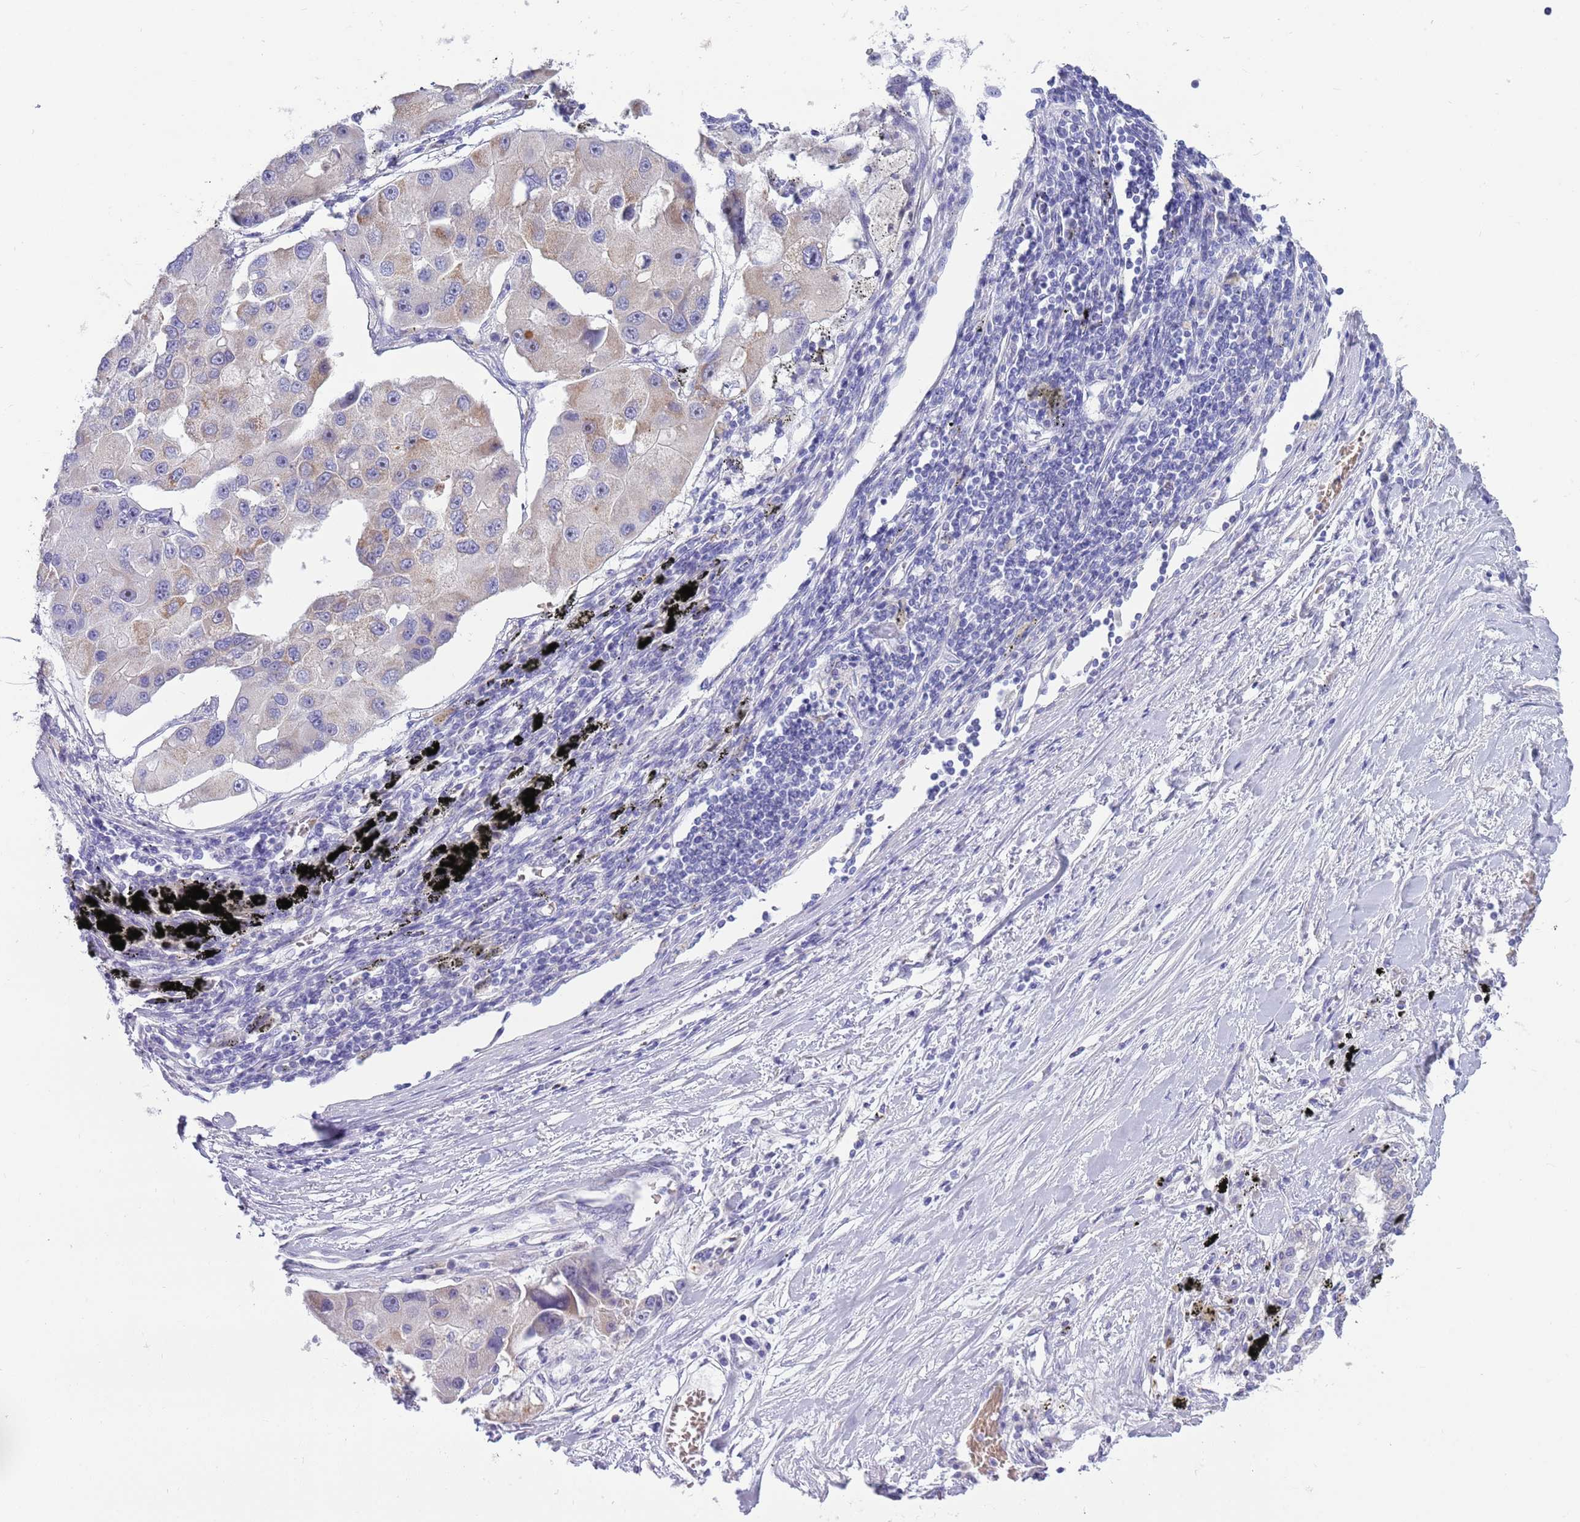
{"staining": {"intensity": "weak", "quantity": "<25%", "location": "cytoplasmic/membranous"}, "tissue": "lung cancer", "cell_type": "Tumor cells", "image_type": "cancer", "snomed": [{"axis": "morphology", "description": "Adenocarcinoma, NOS"}, {"axis": "topography", "description": "Lung"}], "caption": "A micrograph of human lung cancer is negative for staining in tumor cells.", "gene": "DDHD1", "patient": {"sex": "female", "age": 54}}